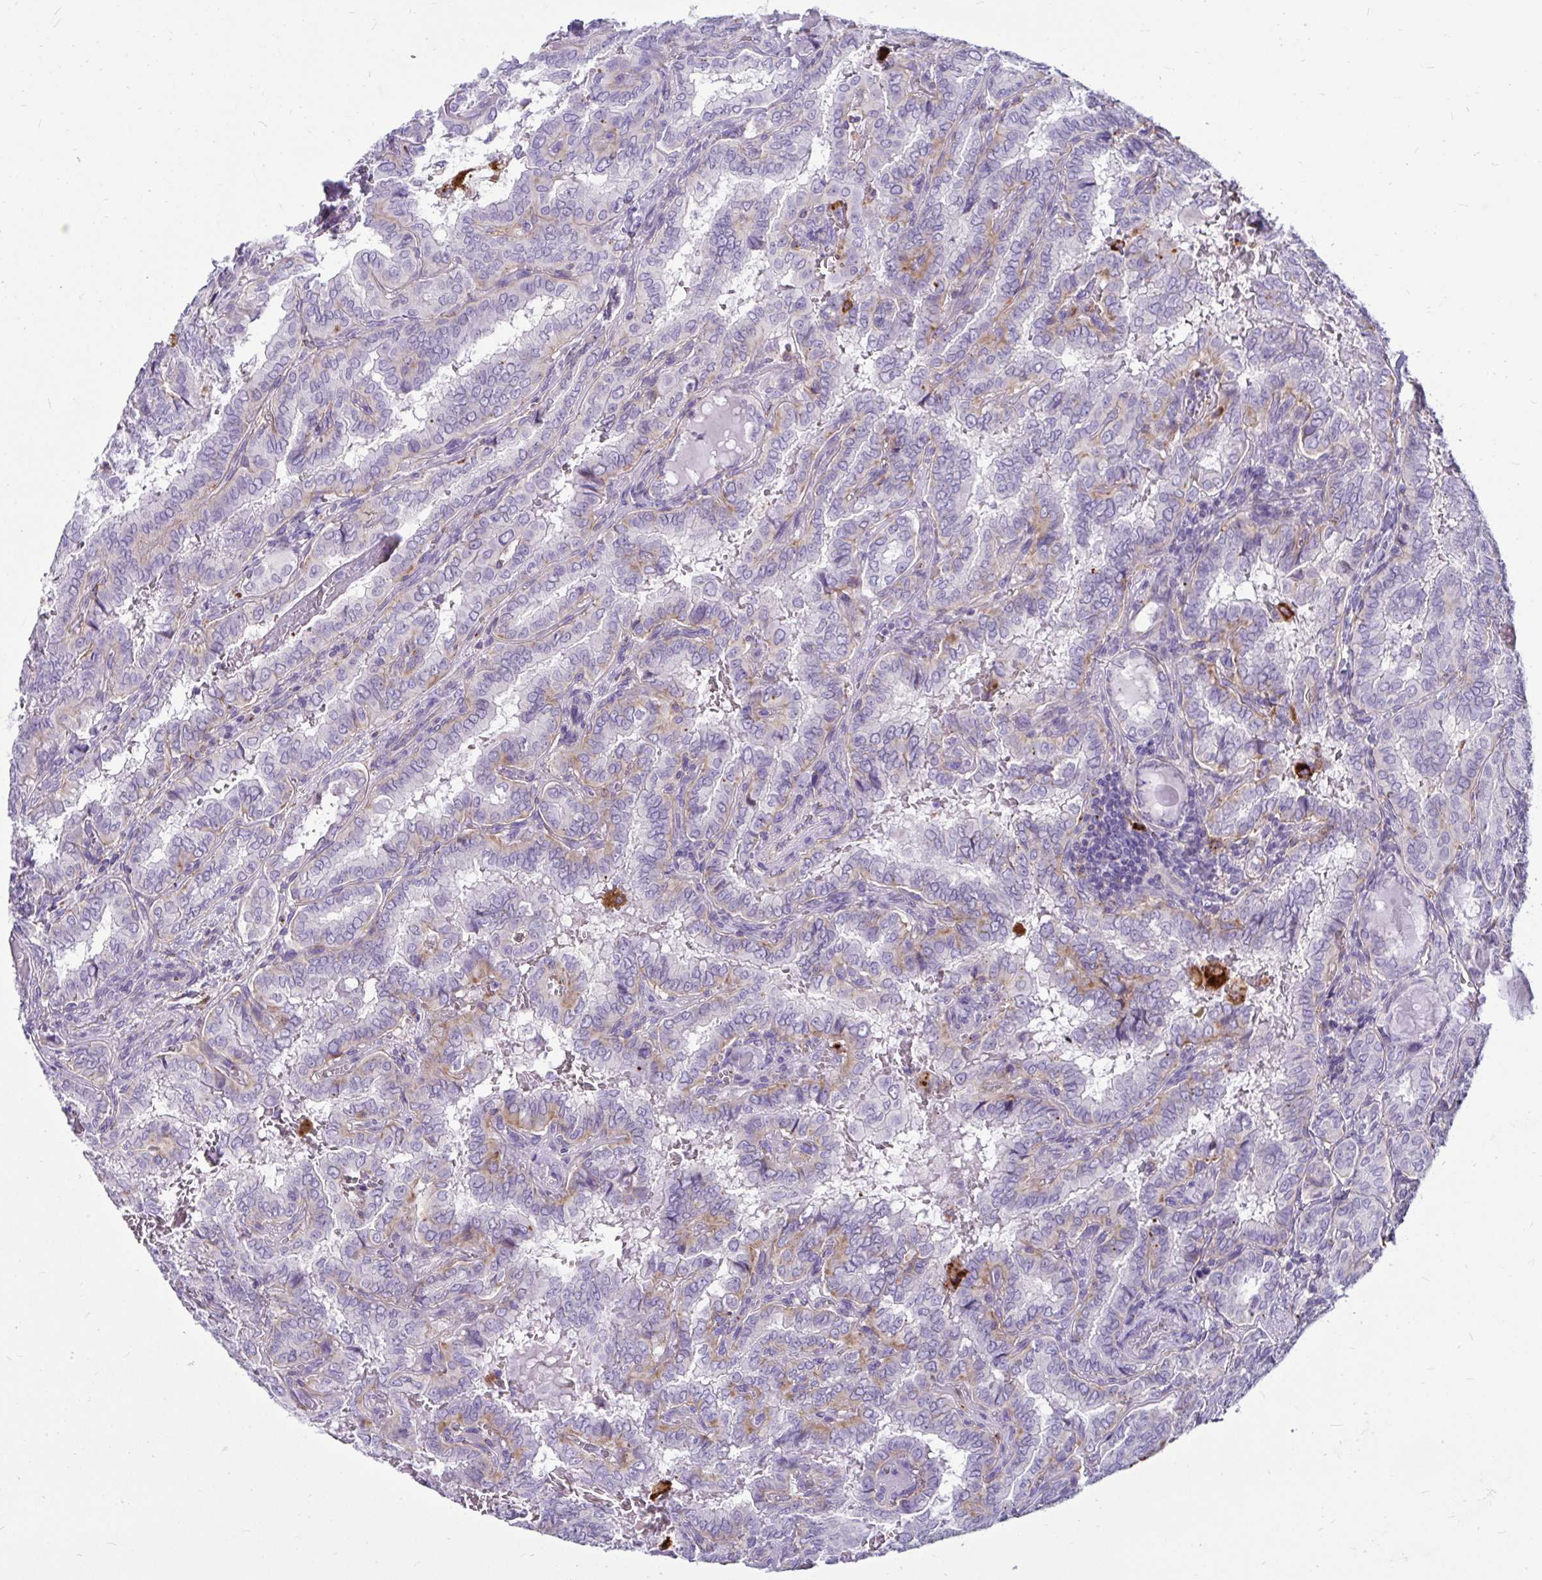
{"staining": {"intensity": "negative", "quantity": "none", "location": "none"}, "tissue": "thyroid cancer", "cell_type": "Tumor cells", "image_type": "cancer", "snomed": [{"axis": "morphology", "description": "Papillary adenocarcinoma, NOS"}, {"axis": "topography", "description": "Thyroid gland"}], "caption": "Tumor cells are negative for brown protein staining in papillary adenocarcinoma (thyroid). The staining is performed using DAB (3,3'-diaminobenzidine) brown chromogen with nuclei counter-stained in using hematoxylin.", "gene": "CTSZ", "patient": {"sex": "female", "age": 46}}